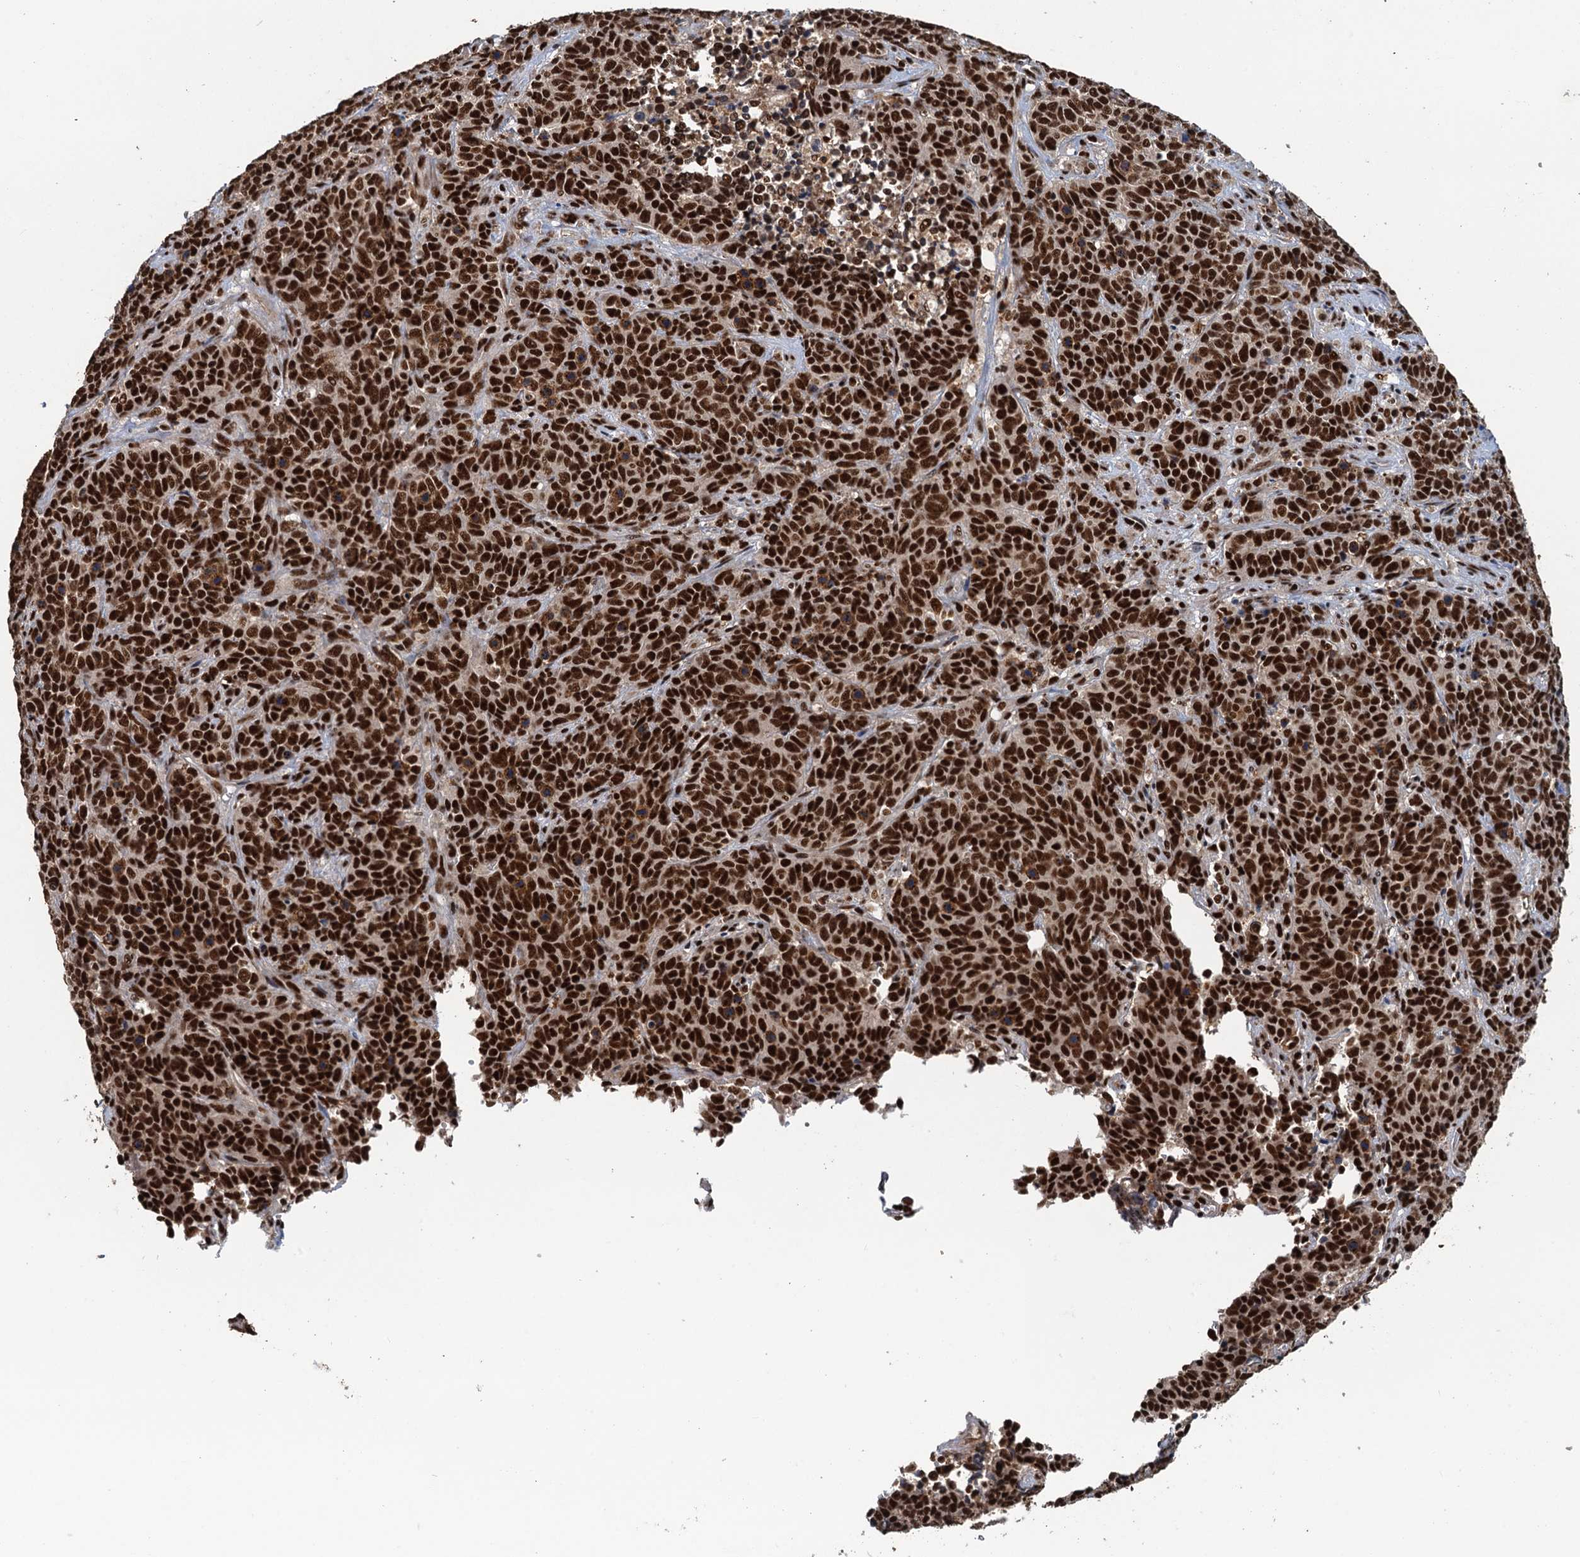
{"staining": {"intensity": "strong", "quantity": ">75%", "location": "nuclear"}, "tissue": "cervical cancer", "cell_type": "Tumor cells", "image_type": "cancer", "snomed": [{"axis": "morphology", "description": "Squamous cell carcinoma, NOS"}, {"axis": "topography", "description": "Cervix"}], "caption": "Human cervical squamous cell carcinoma stained with a brown dye displays strong nuclear positive staining in approximately >75% of tumor cells.", "gene": "ZC3H18", "patient": {"sex": "female", "age": 60}}